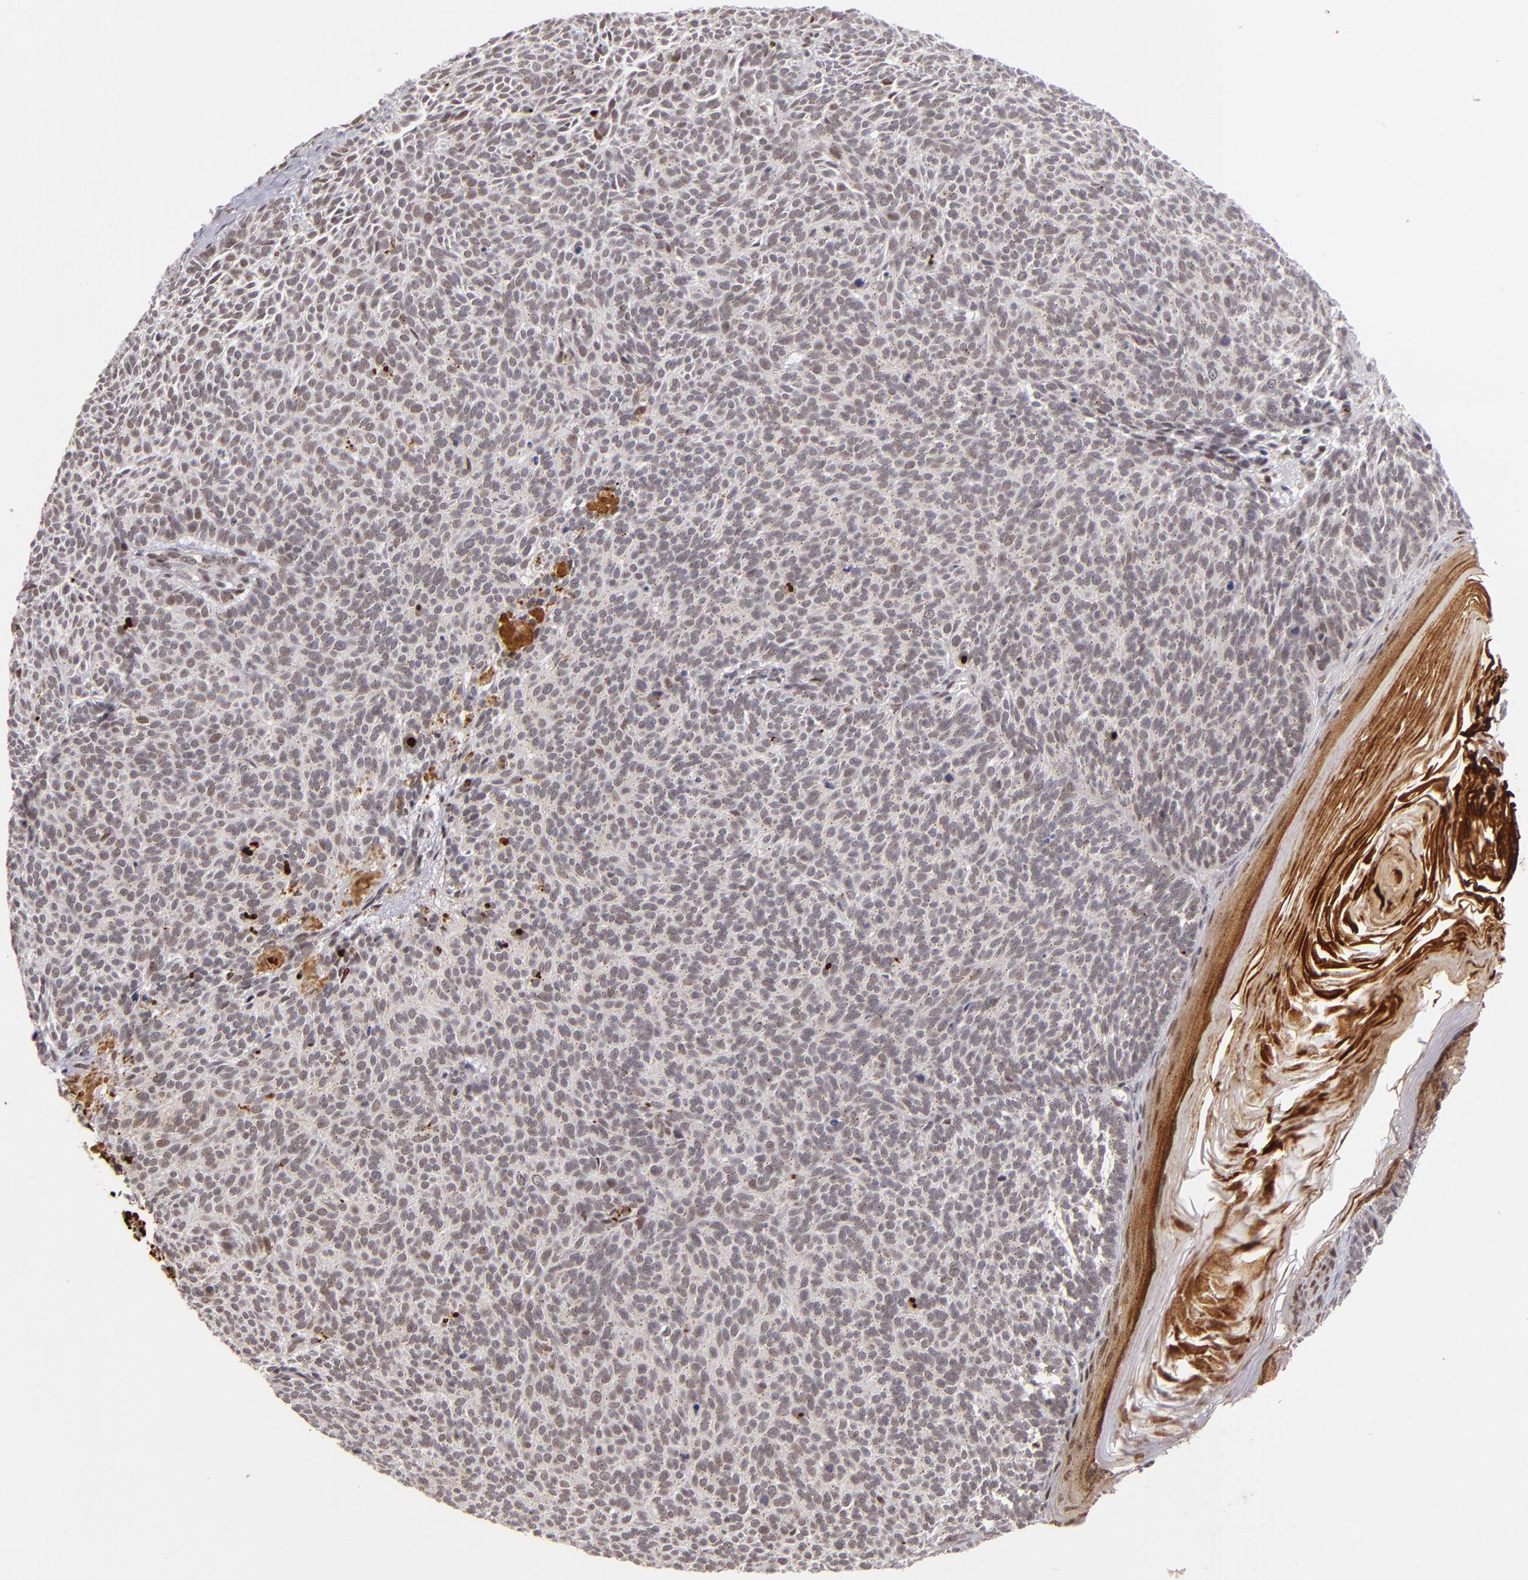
{"staining": {"intensity": "weak", "quantity": "25%-75%", "location": "nuclear"}, "tissue": "skin cancer", "cell_type": "Tumor cells", "image_type": "cancer", "snomed": [{"axis": "morphology", "description": "Basal cell carcinoma"}, {"axis": "topography", "description": "Skin"}], "caption": "IHC staining of skin basal cell carcinoma, which shows low levels of weak nuclear expression in about 25%-75% of tumor cells indicating weak nuclear protein positivity. The staining was performed using DAB (brown) for protein detection and nuclei were counterstained in hematoxylin (blue).", "gene": "RXRG", "patient": {"sex": "male", "age": 63}}